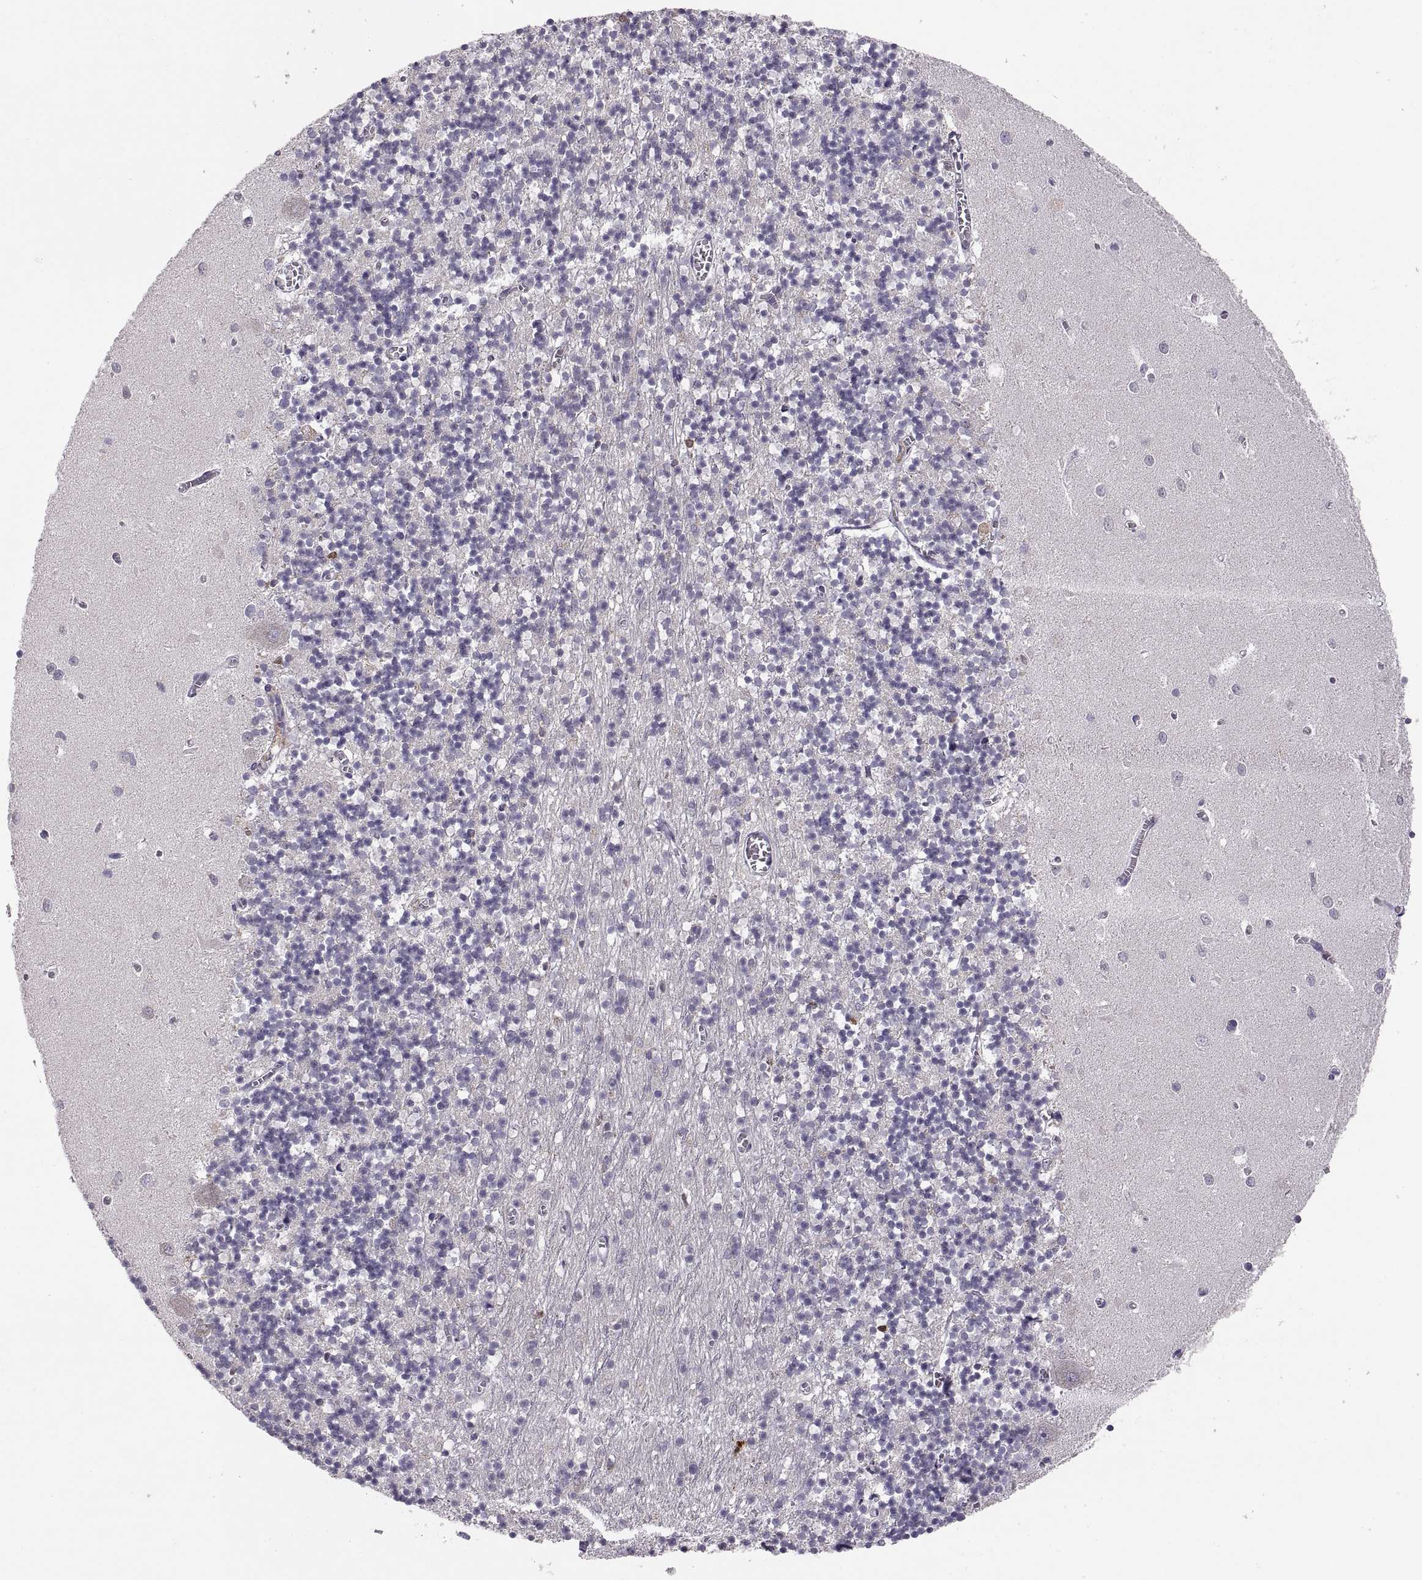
{"staining": {"intensity": "negative", "quantity": "none", "location": "none"}, "tissue": "cerebellum", "cell_type": "Cells in granular layer", "image_type": "normal", "snomed": [{"axis": "morphology", "description": "Normal tissue, NOS"}, {"axis": "topography", "description": "Cerebellum"}], "caption": "Human cerebellum stained for a protein using immunohistochemistry exhibits no staining in cells in granular layer.", "gene": "HMGCR", "patient": {"sex": "female", "age": 64}}